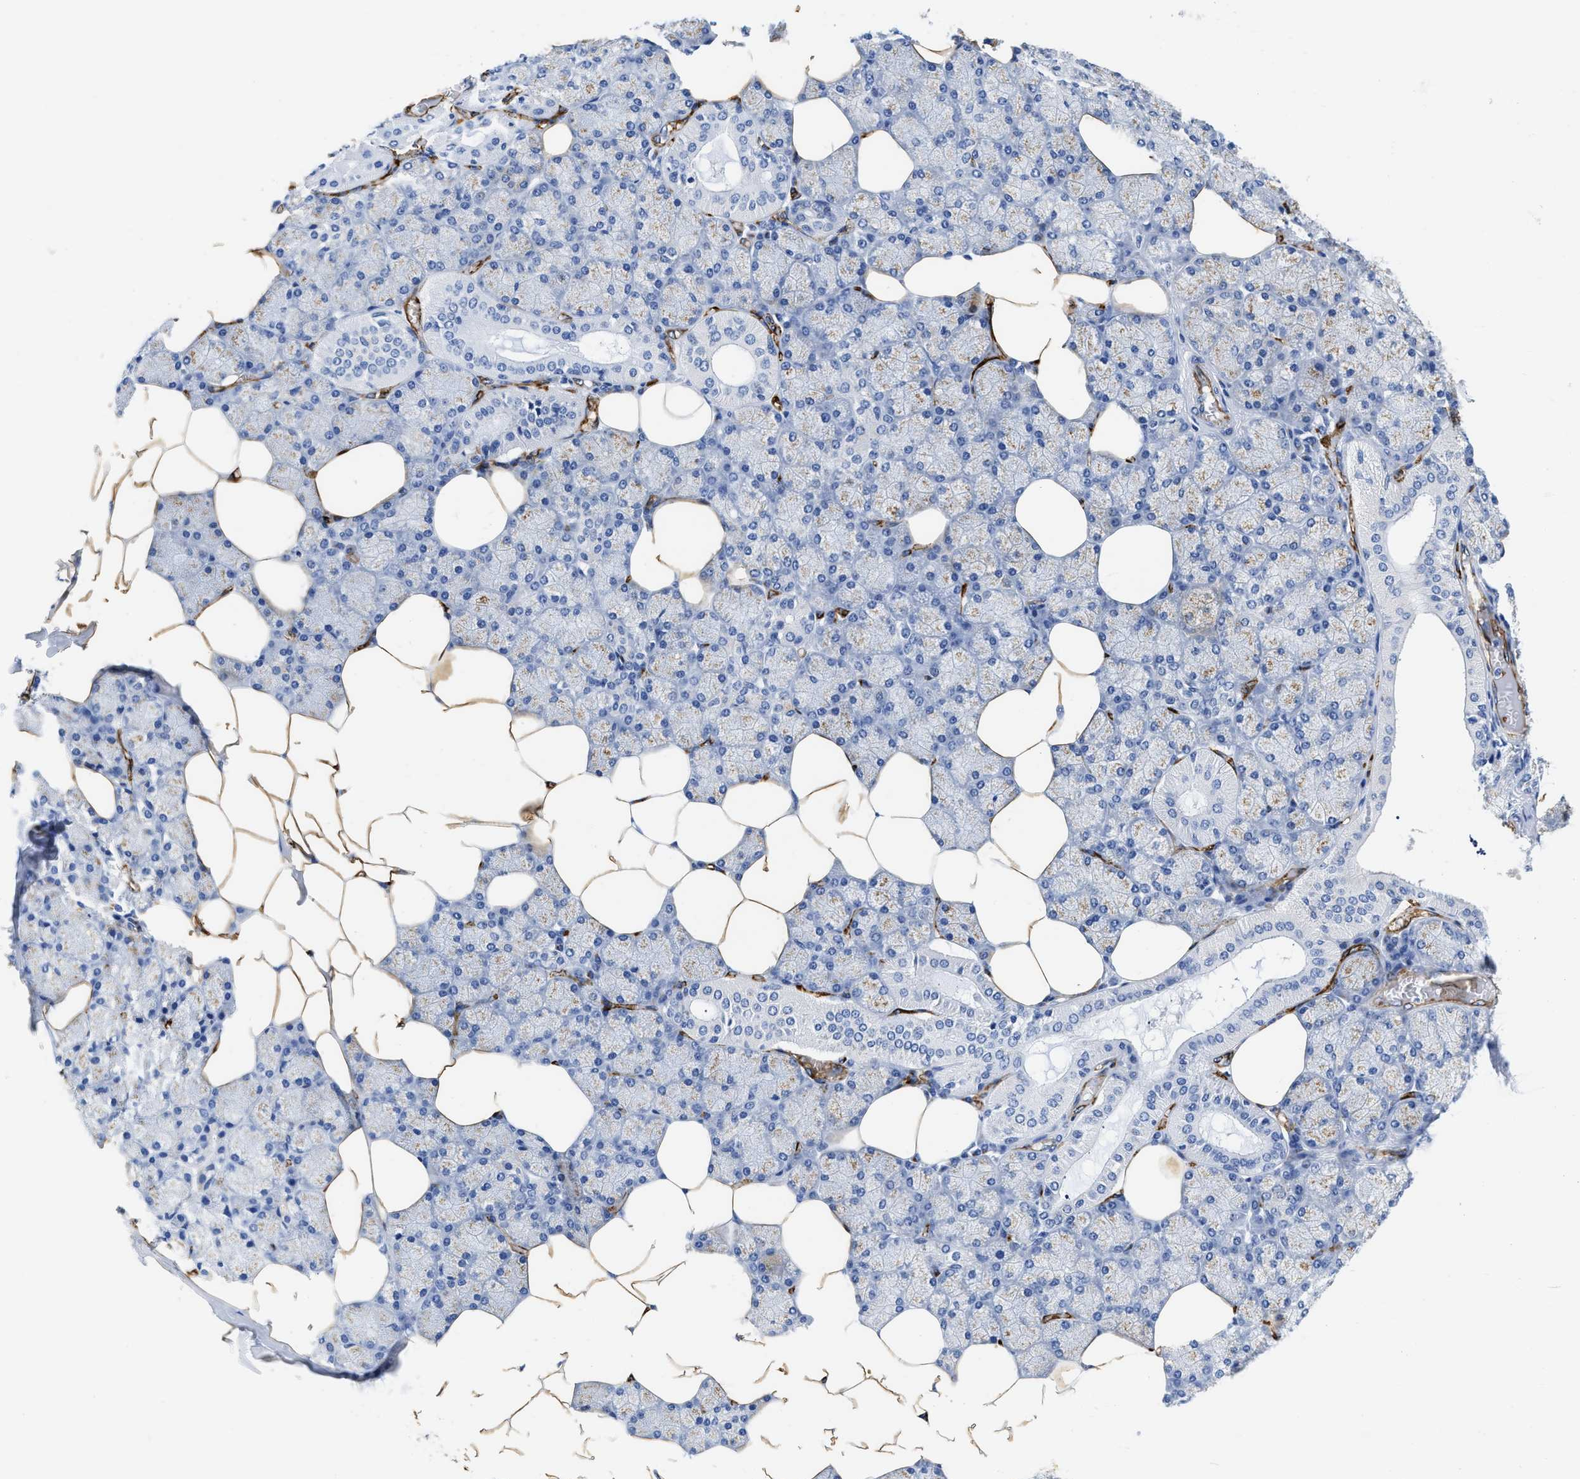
{"staining": {"intensity": "moderate", "quantity": "25%-75%", "location": "cytoplasmic/membranous"}, "tissue": "salivary gland", "cell_type": "Glandular cells", "image_type": "normal", "snomed": [{"axis": "morphology", "description": "Normal tissue, NOS"}, {"axis": "topography", "description": "Salivary gland"}], "caption": "An image showing moderate cytoplasmic/membranous positivity in approximately 25%-75% of glandular cells in benign salivary gland, as visualized by brown immunohistochemical staining.", "gene": "TVP23B", "patient": {"sex": "male", "age": 62}}